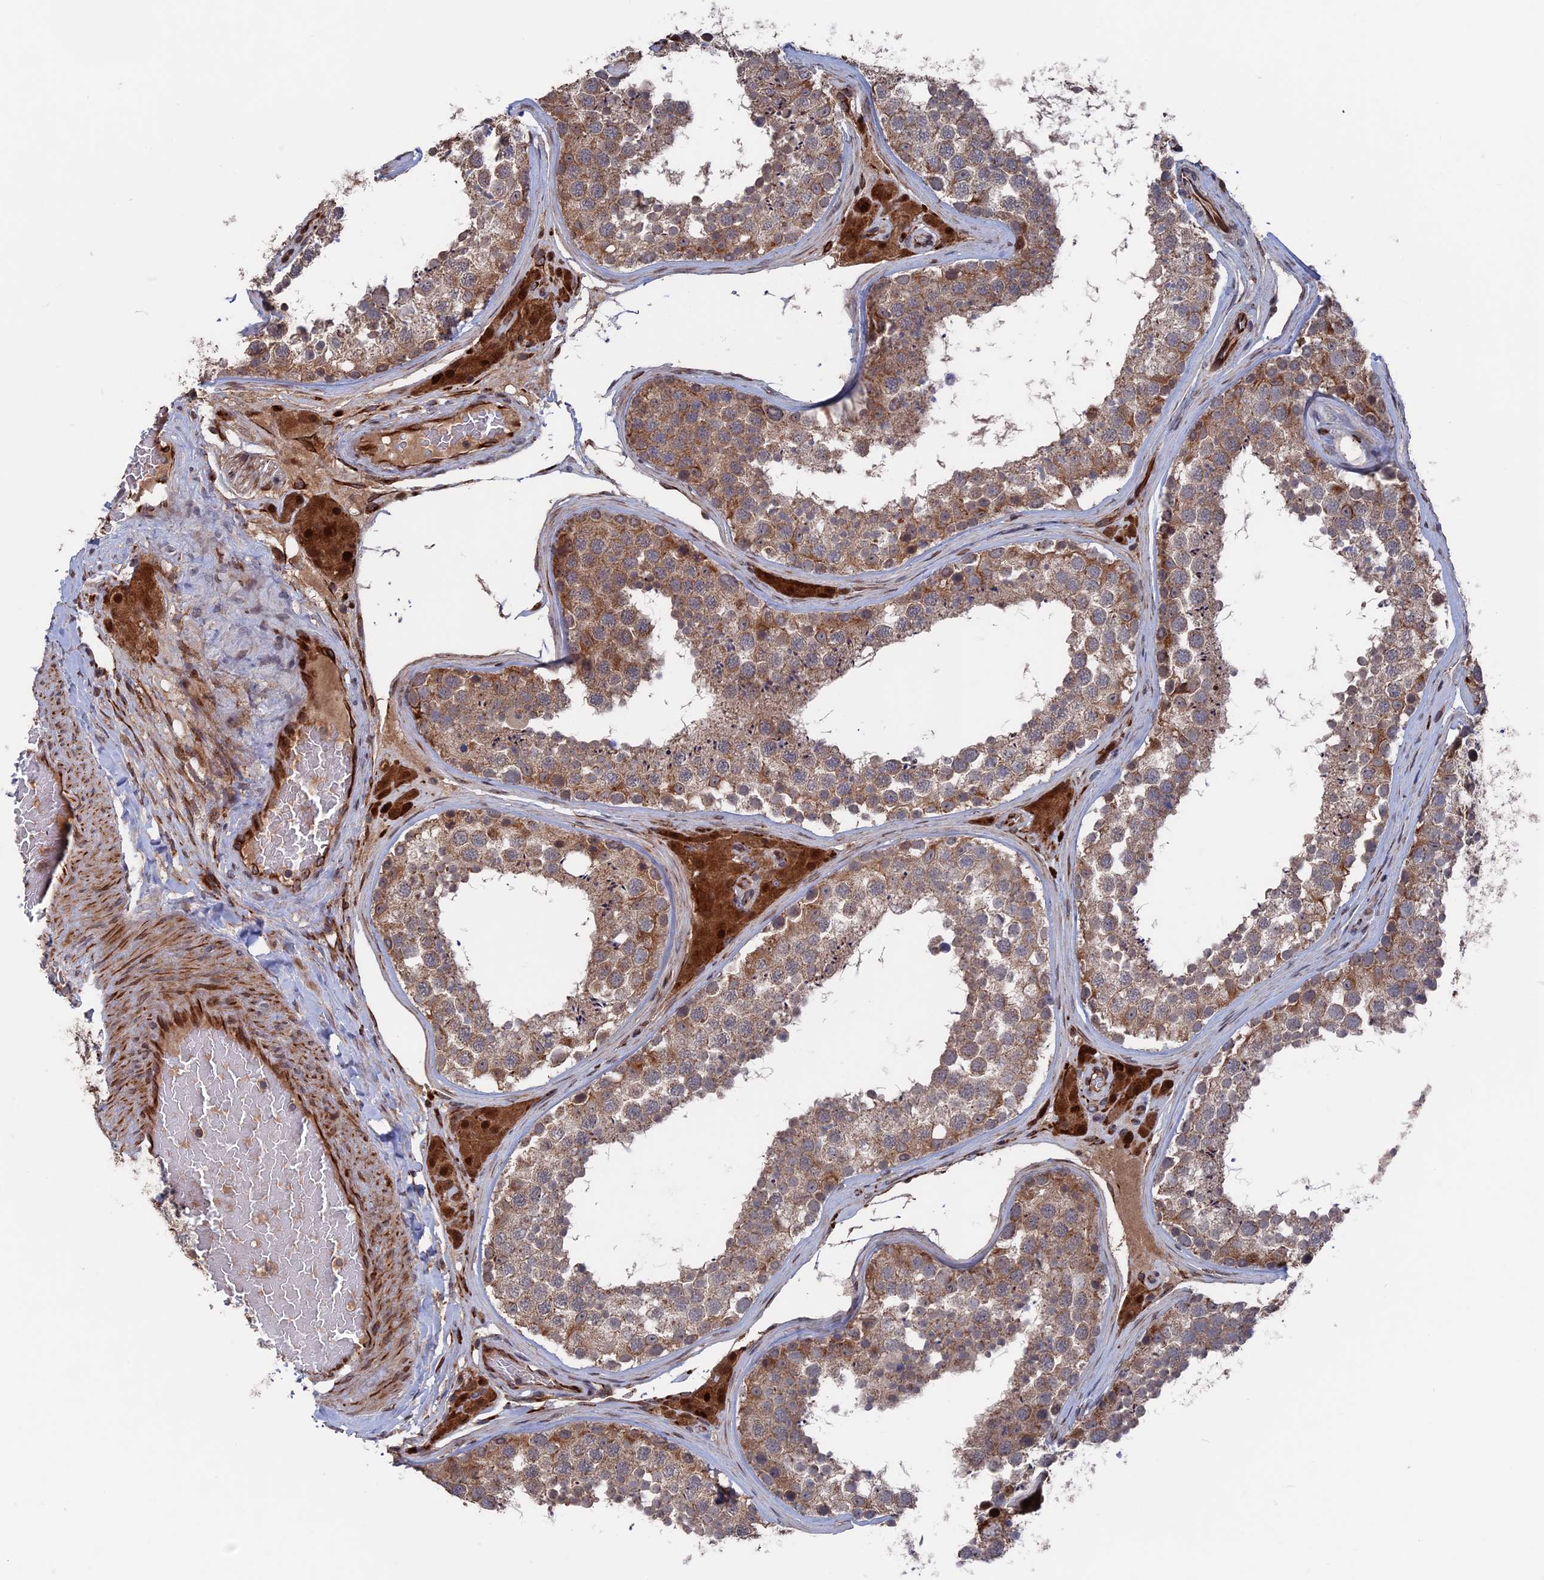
{"staining": {"intensity": "moderate", "quantity": ">75%", "location": "cytoplasmic/membranous"}, "tissue": "testis", "cell_type": "Cells in seminiferous ducts", "image_type": "normal", "snomed": [{"axis": "morphology", "description": "Normal tissue, NOS"}, {"axis": "topography", "description": "Testis"}], "caption": "Cells in seminiferous ducts reveal moderate cytoplasmic/membranous expression in approximately >75% of cells in benign testis. Using DAB (3,3'-diaminobenzidine) (brown) and hematoxylin (blue) stains, captured at high magnification using brightfield microscopy.", "gene": "PLA2G15", "patient": {"sex": "male", "age": 46}}